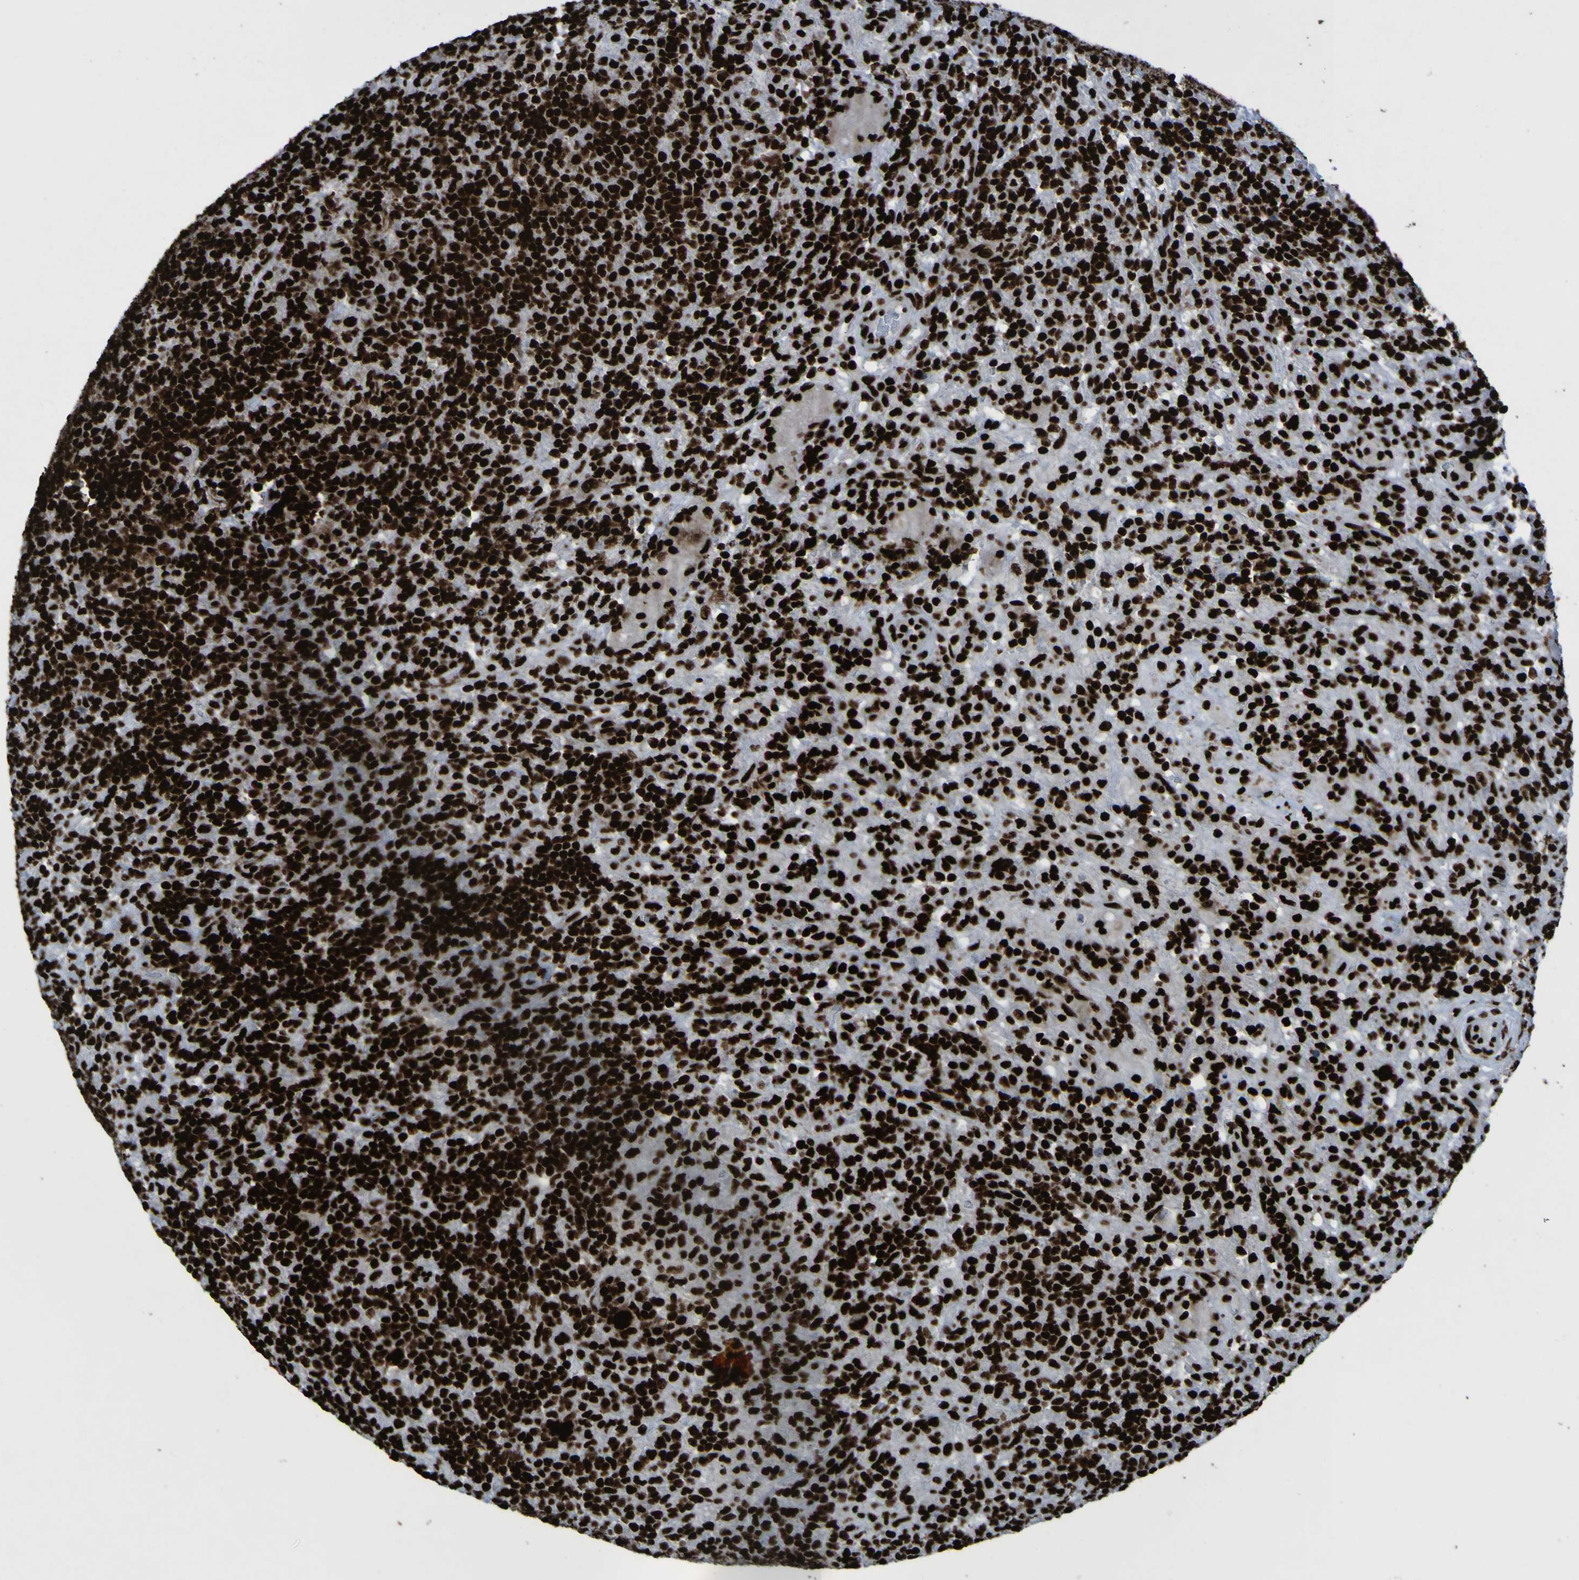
{"staining": {"intensity": "strong", "quantity": ">75%", "location": "nuclear"}, "tissue": "lymphoma", "cell_type": "Tumor cells", "image_type": "cancer", "snomed": [{"axis": "morphology", "description": "Hodgkin's disease, NOS"}, {"axis": "topography", "description": "Lymph node"}], "caption": "Strong nuclear staining is seen in about >75% of tumor cells in Hodgkin's disease.", "gene": "NPM1", "patient": {"sex": "male", "age": 70}}